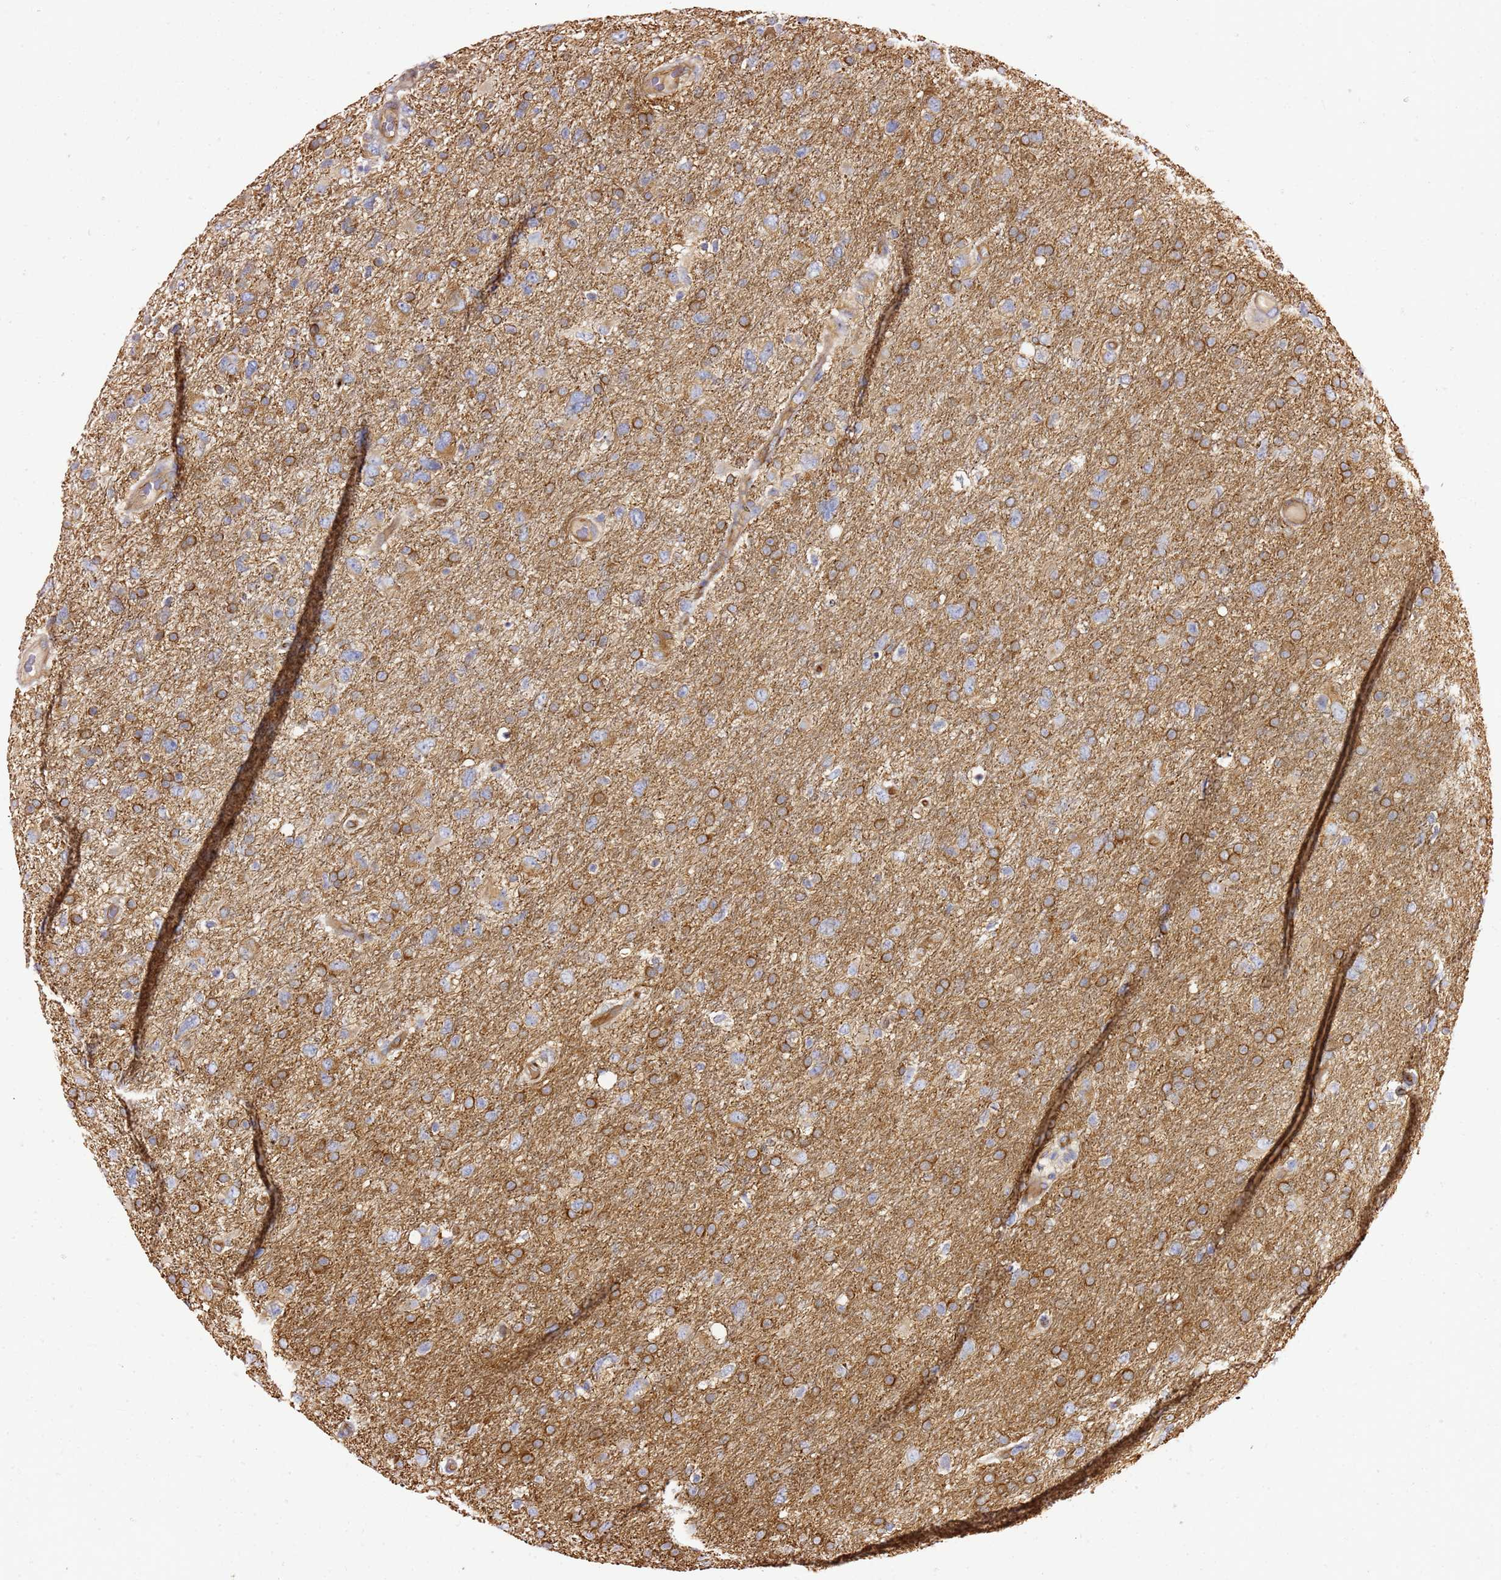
{"staining": {"intensity": "moderate", "quantity": "25%-75%", "location": "cytoplasmic/membranous"}, "tissue": "glioma", "cell_type": "Tumor cells", "image_type": "cancer", "snomed": [{"axis": "morphology", "description": "Glioma, malignant, High grade"}, {"axis": "topography", "description": "Brain"}], "caption": "Protein staining shows moderate cytoplasmic/membranous expression in approximately 25%-75% of tumor cells in glioma.", "gene": "KIF7", "patient": {"sex": "male", "age": 61}}